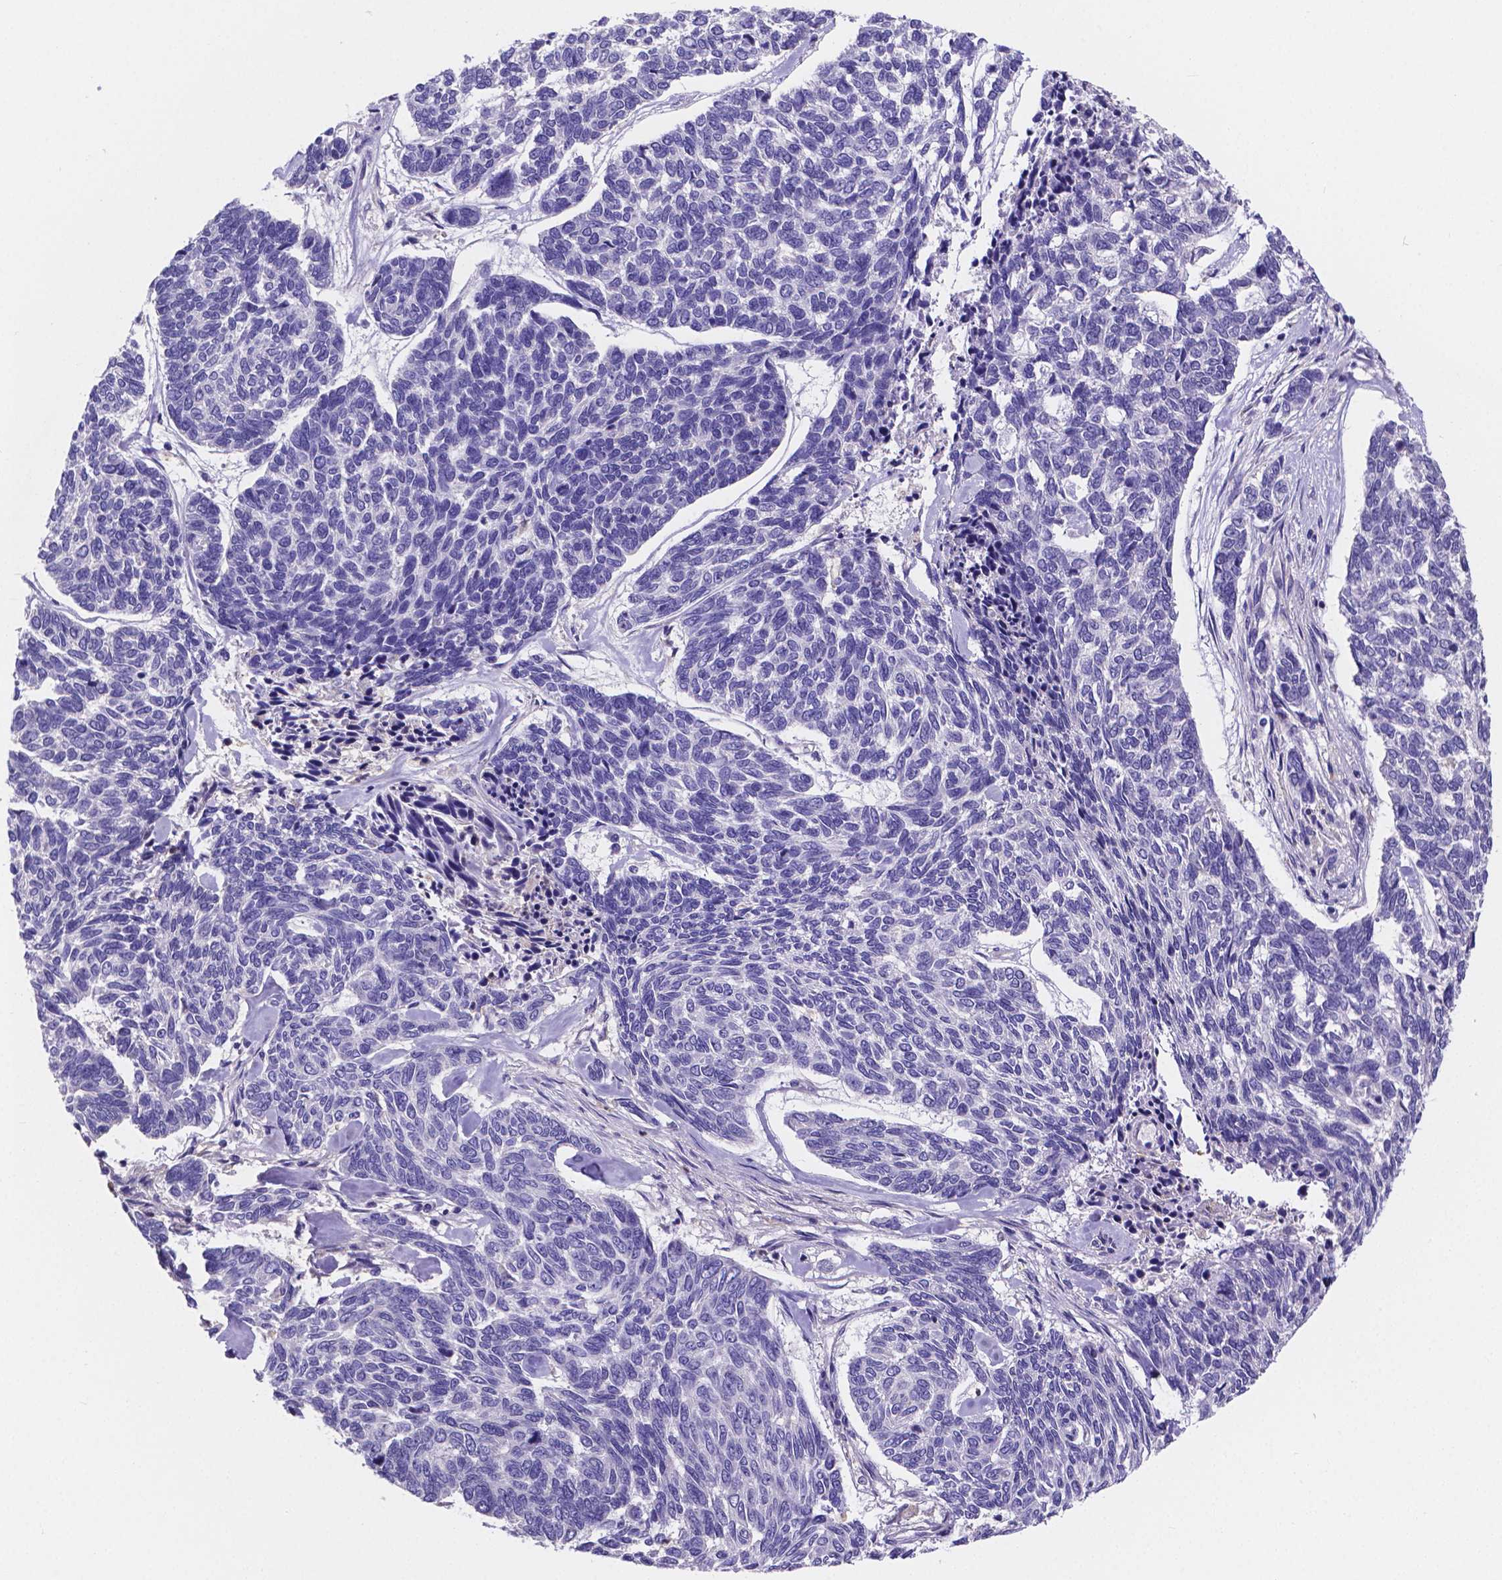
{"staining": {"intensity": "negative", "quantity": "none", "location": "none"}, "tissue": "skin cancer", "cell_type": "Tumor cells", "image_type": "cancer", "snomed": [{"axis": "morphology", "description": "Basal cell carcinoma"}, {"axis": "topography", "description": "Skin"}], "caption": "Skin basal cell carcinoma was stained to show a protein in brown. There is no significant expression in tumor cells.", "gene": "ATP6V1D", "patient": {"sex": "female", "age": 65}}